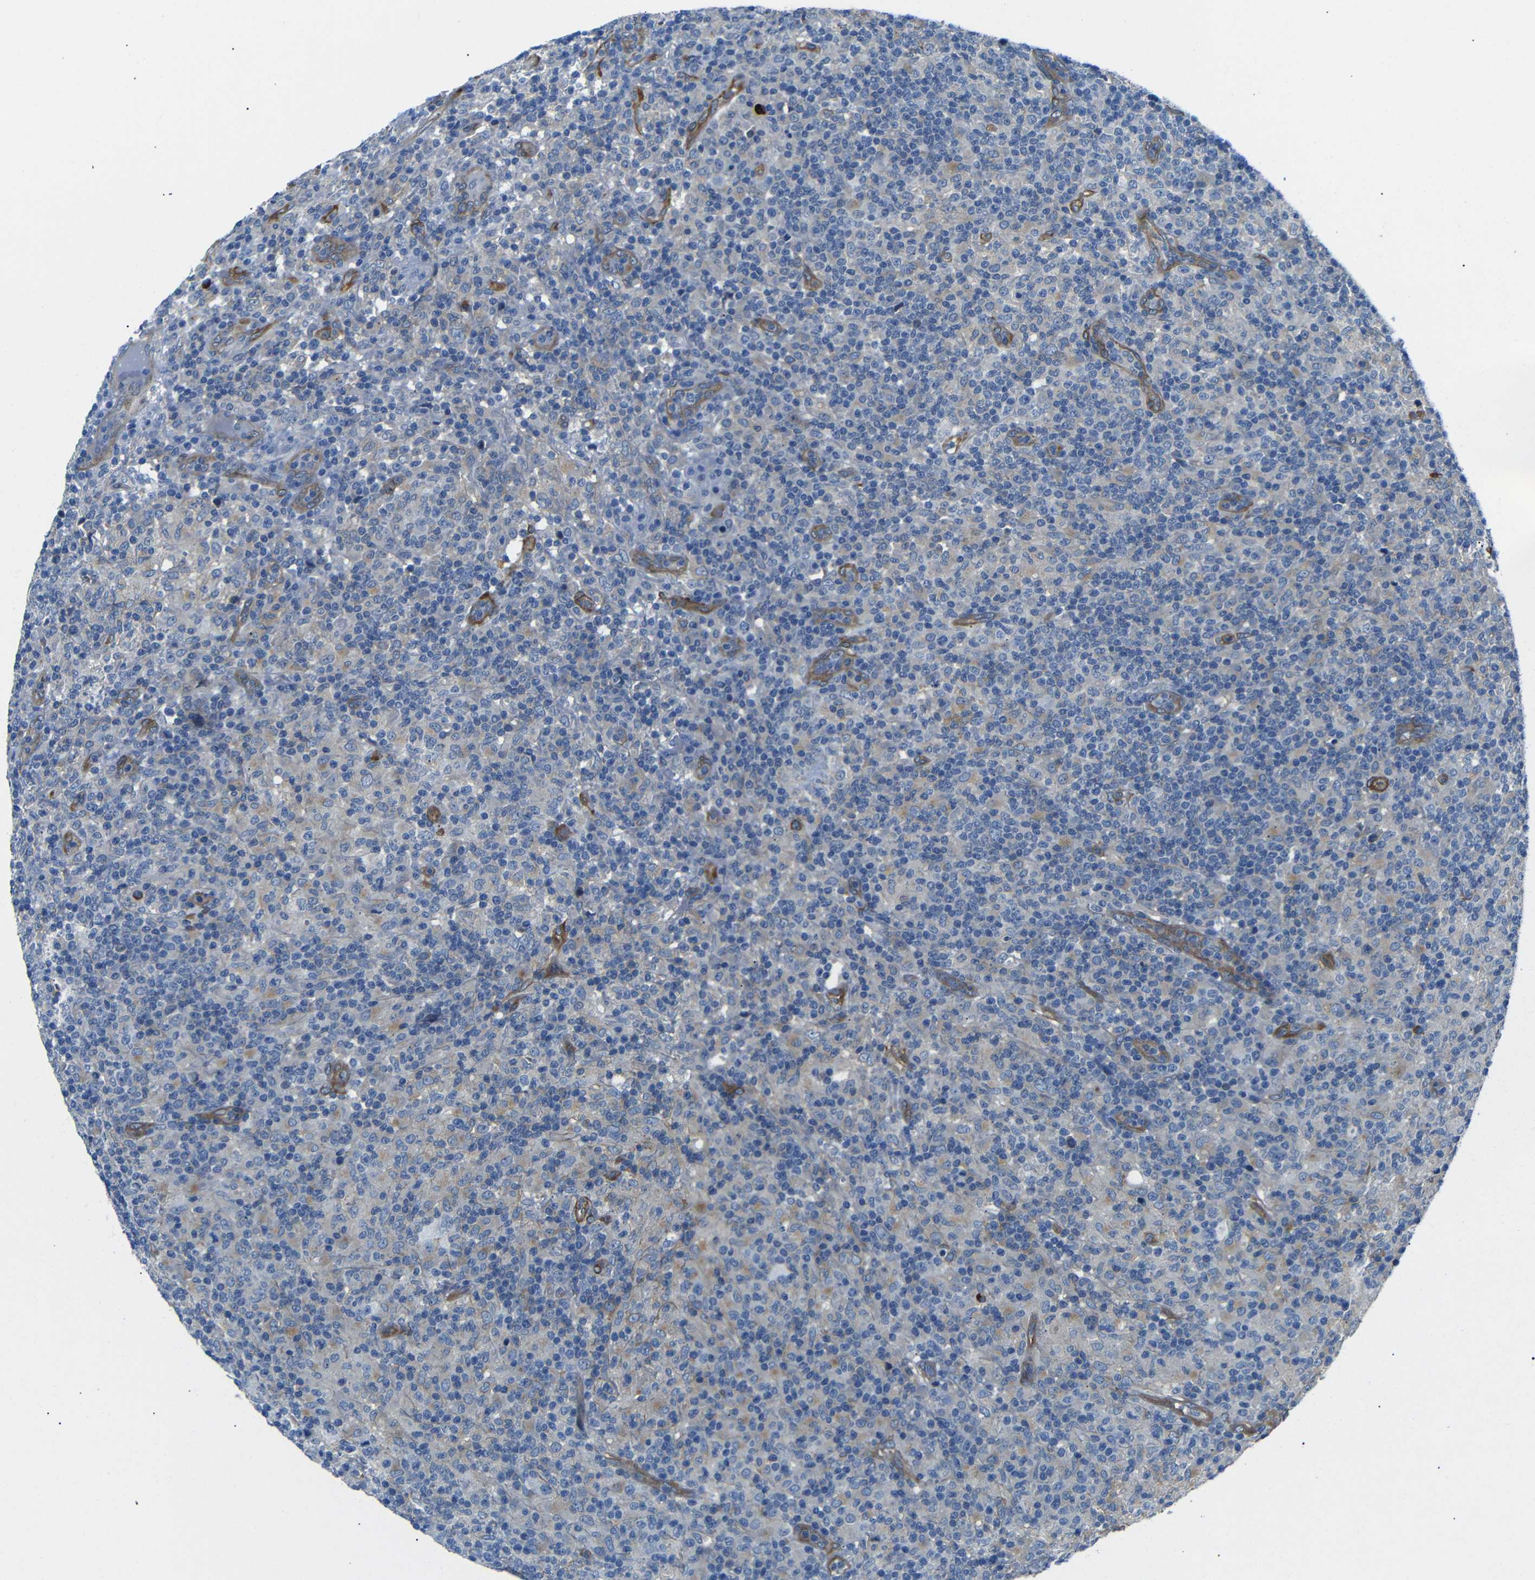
{"staining": {"intensity": "weak", "quantity": "<25%", "location": "cytoplasmic/membranous"}, "tissue": "lymphoma", "cell_type": "Tumor cells", "image_type": "cancer", "snomed": [{"axis": "morphology", "description": "Hodgkin's disease, NOS"}, {"axis": "topography", "description": "Lymph node"}], "caption": "Immunohistochemical staining of human lymphoma displays no significant expression in tumor cells.", "gene": "MYO1B", "patient": {"sex": "male", "age": 70}}